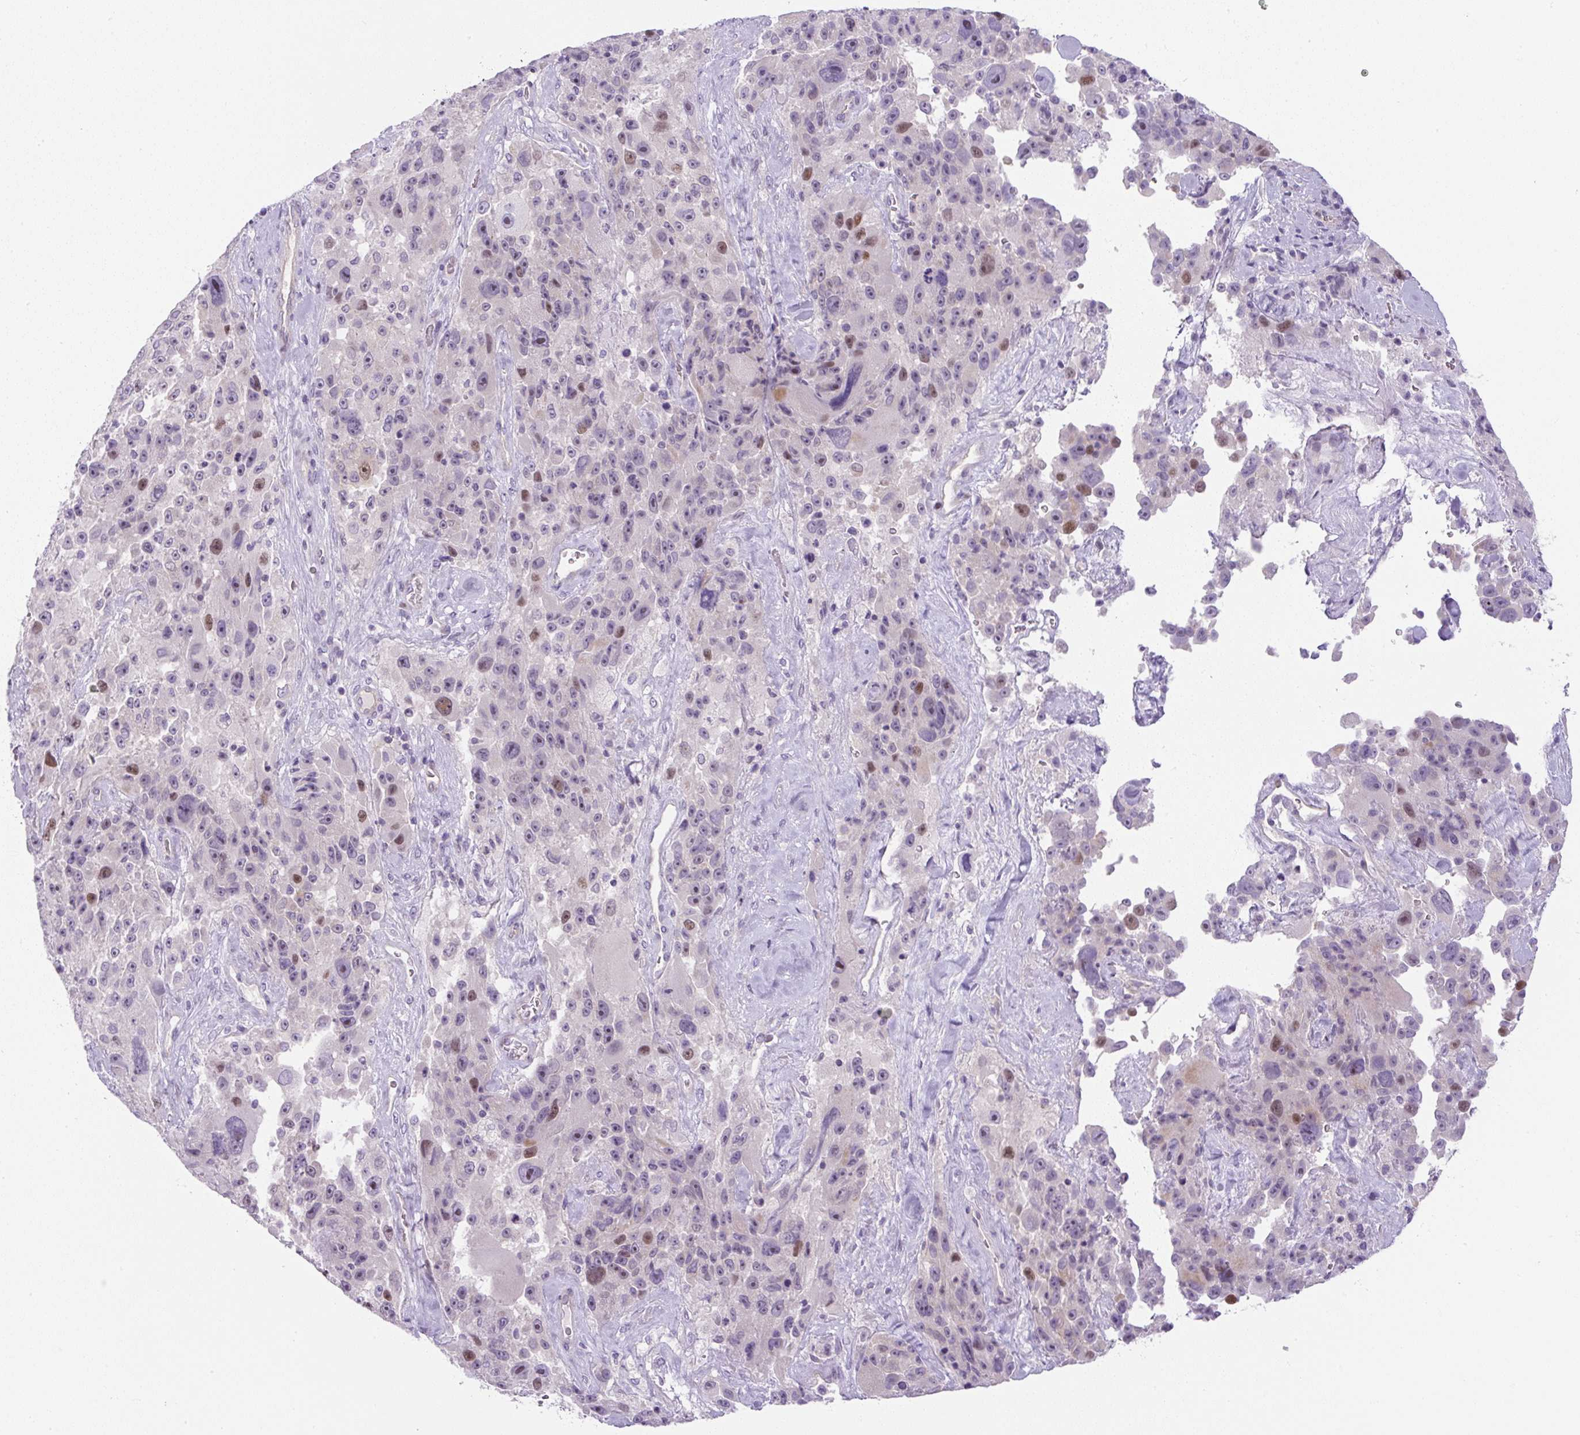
{"staining": {"intensity": "moderate", "quantity": "<25%", "location": "nuclear"}, "tissue": "melanoma", "cell_type": "Tumor cells", "image_type": "cancer", "snomed": [{"axis": "morphology", "description": "Malignant melanoma, Metastatic site"}, {"axis": "topography", "description": "Lymph node"}], "caption": "Protein expression by IHC reveals moderate nuclear expression in approximately <25% of tumor cells in melanoma.", "gene": "ADAMTS19", "patient": {"sex": "male", "age": 62}}